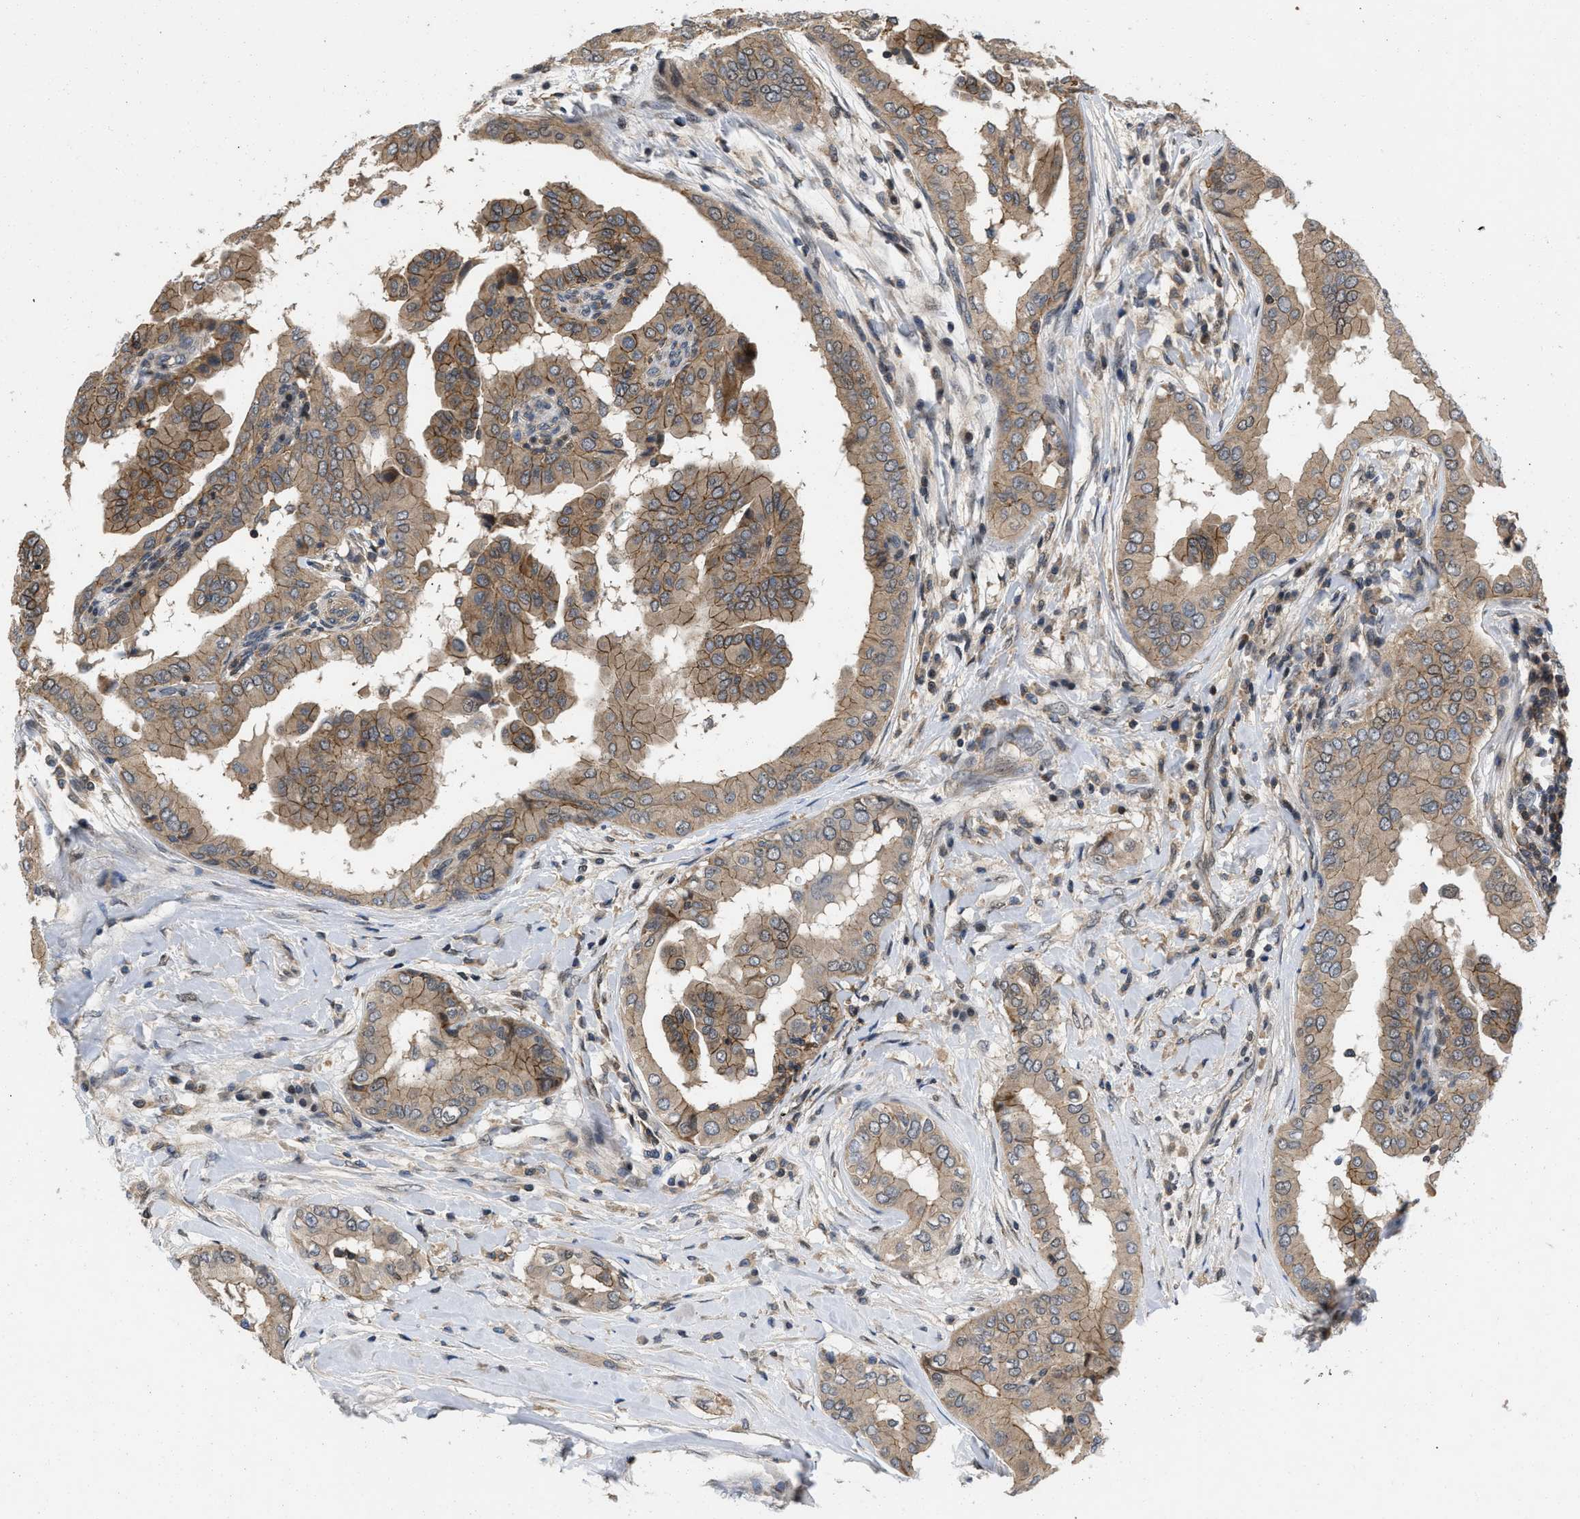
{"staining": {"intensity": "moderate", "quantity": ">75%", "location": "cytoplasmic/membranous"}, "tissue": "thyroid cancer", "cell_type": "Tumor cells", "image_type": "cancer", "snomed": [{"axis": "morphology", "description": "Papillary adenocarcinoma, NOS"}, {"axis": "topography", "description": "Thyroid gland"}], "caption": "There is medium levels of moderate cytoplasmic/membranous positivity in tumor cells of papillary adenocarcinoma (thyroid), as demonstrated by immunohistochemical staining (brown color).", "gene": "PRDM14", "patient": {"sex": "male", "age": 33}}